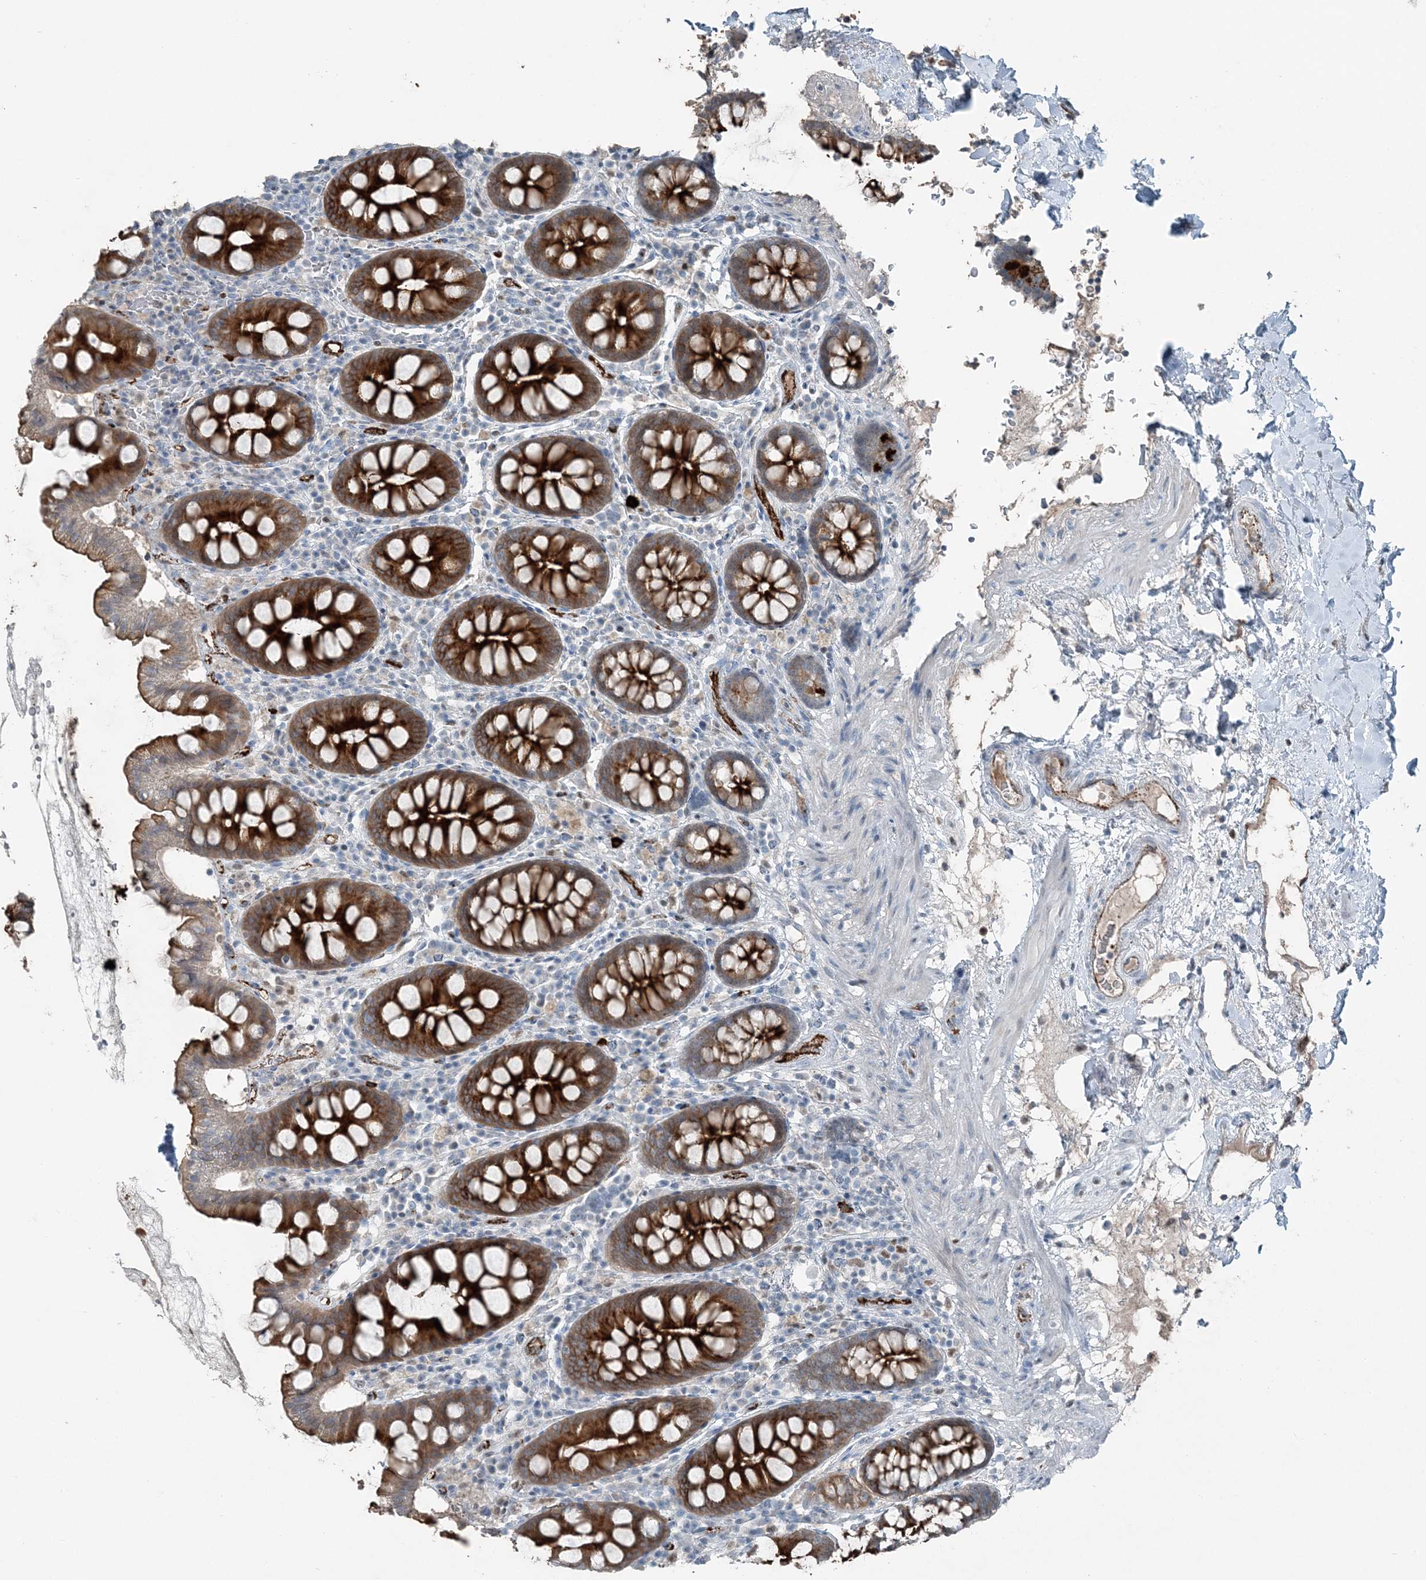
{"staining": {"intensity": "strong", "quantity": ">75%", "location": "cytoplasmic/membranous"}, "tissue": "colon", "cell_type": "Endothelial cells", "image_type": "normal", "snomed": [{"axis": "morphology", "description": "Normal tissue, NOS"}, {"axis": "topography", "description": "Colon"}], "caption": "This is an image of IHC staining of normal colon, which shows strong positivity in the cytoplasmic/membranous of endothelial cells.", "gene": "ELOVL7", "patient": {"sex": "female", "age": 79}}